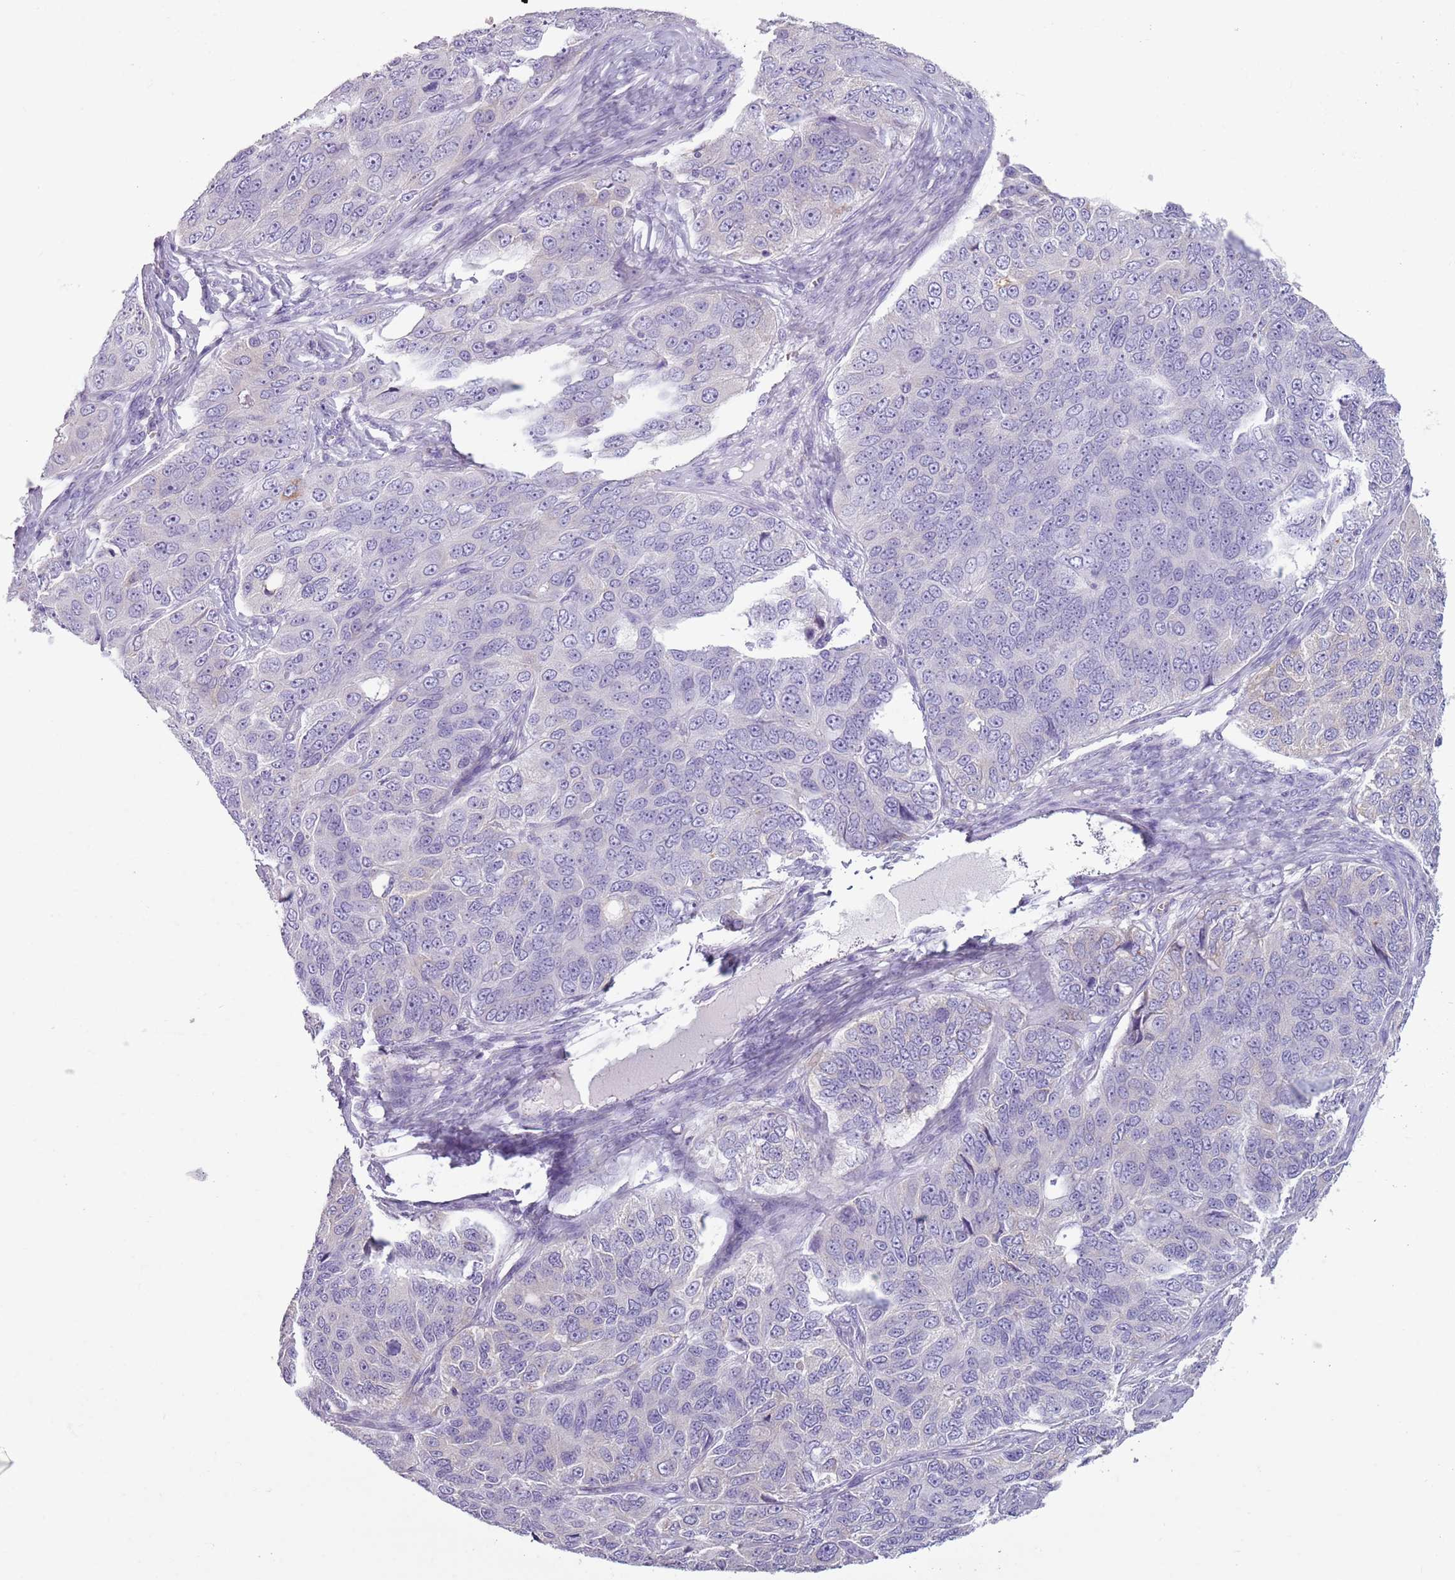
{"staining": {"intensity": "negative", "quantity": "none", "location": "none"}, "tissue": "ovarian cancer", "cell_type": "Tumor cells", "image_type": "cancer", "snomed": [{"axis": "morphology", "description": "Carcinoma, endometroid"}, {"axis": "topography", "description": "Ovary"}], "caption": "Tumor cells show no significant positivity in ovarian endometroid carcinoma.", "gene": "HYOU1", "patient": {"sex": "female", "age": 51}}